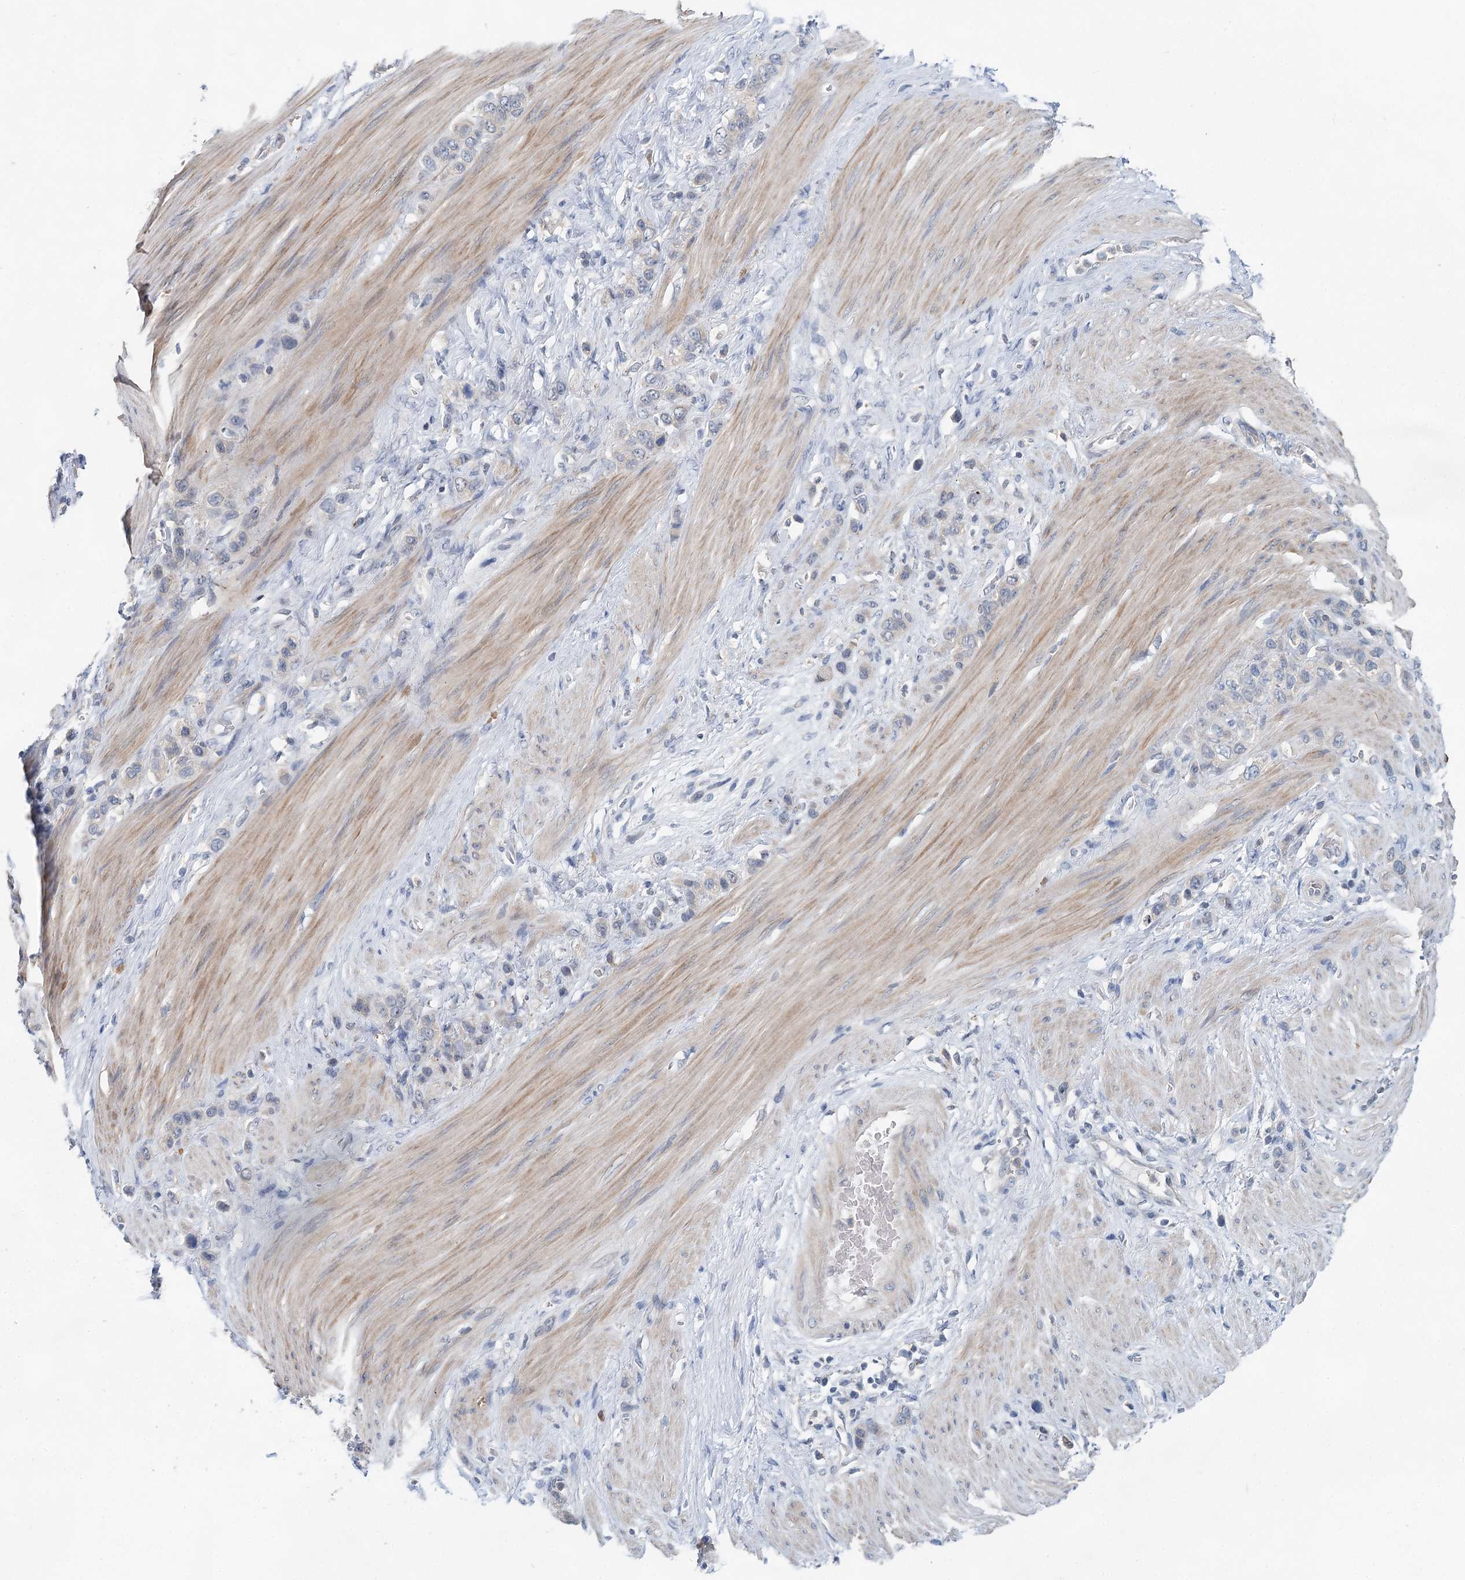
{"staining": {"intensity": "negative", "quantity": "none", "location": "none"}, "tissue": "stomach cancer", "cell_type": "Tumor cells", "image_type": "cancer", "snomed": [{"axis": "morphology", "description": "Adenocarcinoma, NOS"}, {"axis": "morphology", "description": "Adenocarcinoma, High grade"}, {"axis": "topography", "description": "Stomach, upper"}, {"axis": "topography", "description": "Stomach, lower"}], "caption": "Image shows no significant protein positivity in tumor cells of stomach cancer (adenocarcinoma).", "gene": "BLTP1", "patient": {"sex": "female", "age": 65}}